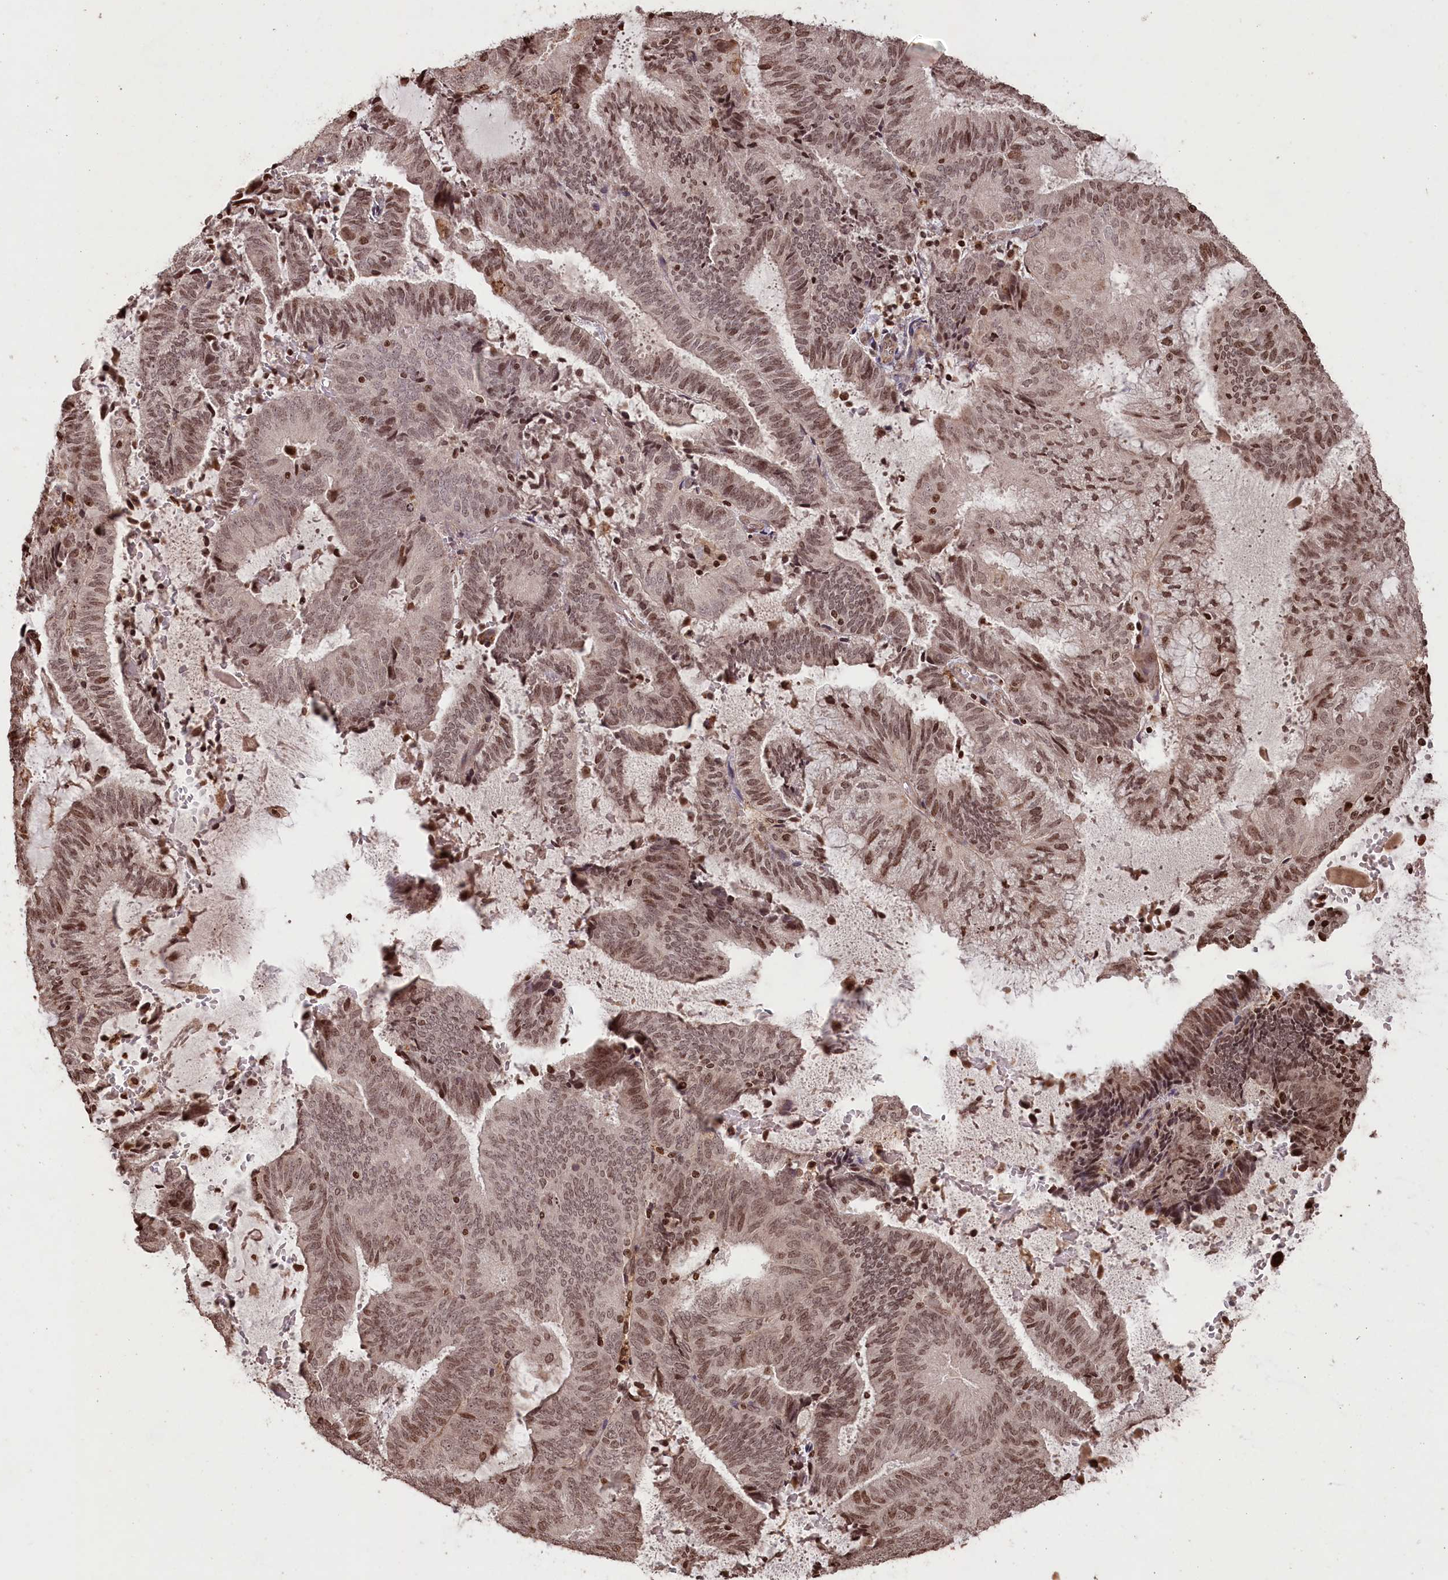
{"staining": {"intensity": "moderate", "quantity": ">75%", "location": "nuclear"}, "tissue": "endometrial cancer", "cell_type": "Tumor cells", "image_type": "cancer", "snomed": [{"axis": "morphology", "description": "Adenocarcinoma, NOS"}, {"axis": "topography", "description": "Endometrium"}], "caption": "Tumor cells reveal medium levels of moderate nuclear expression in approximately >75% of cells in human endometrial adenocarcinoma.", "gene": "CCSER2", "patient": {"sex": "female", "age": 81}}